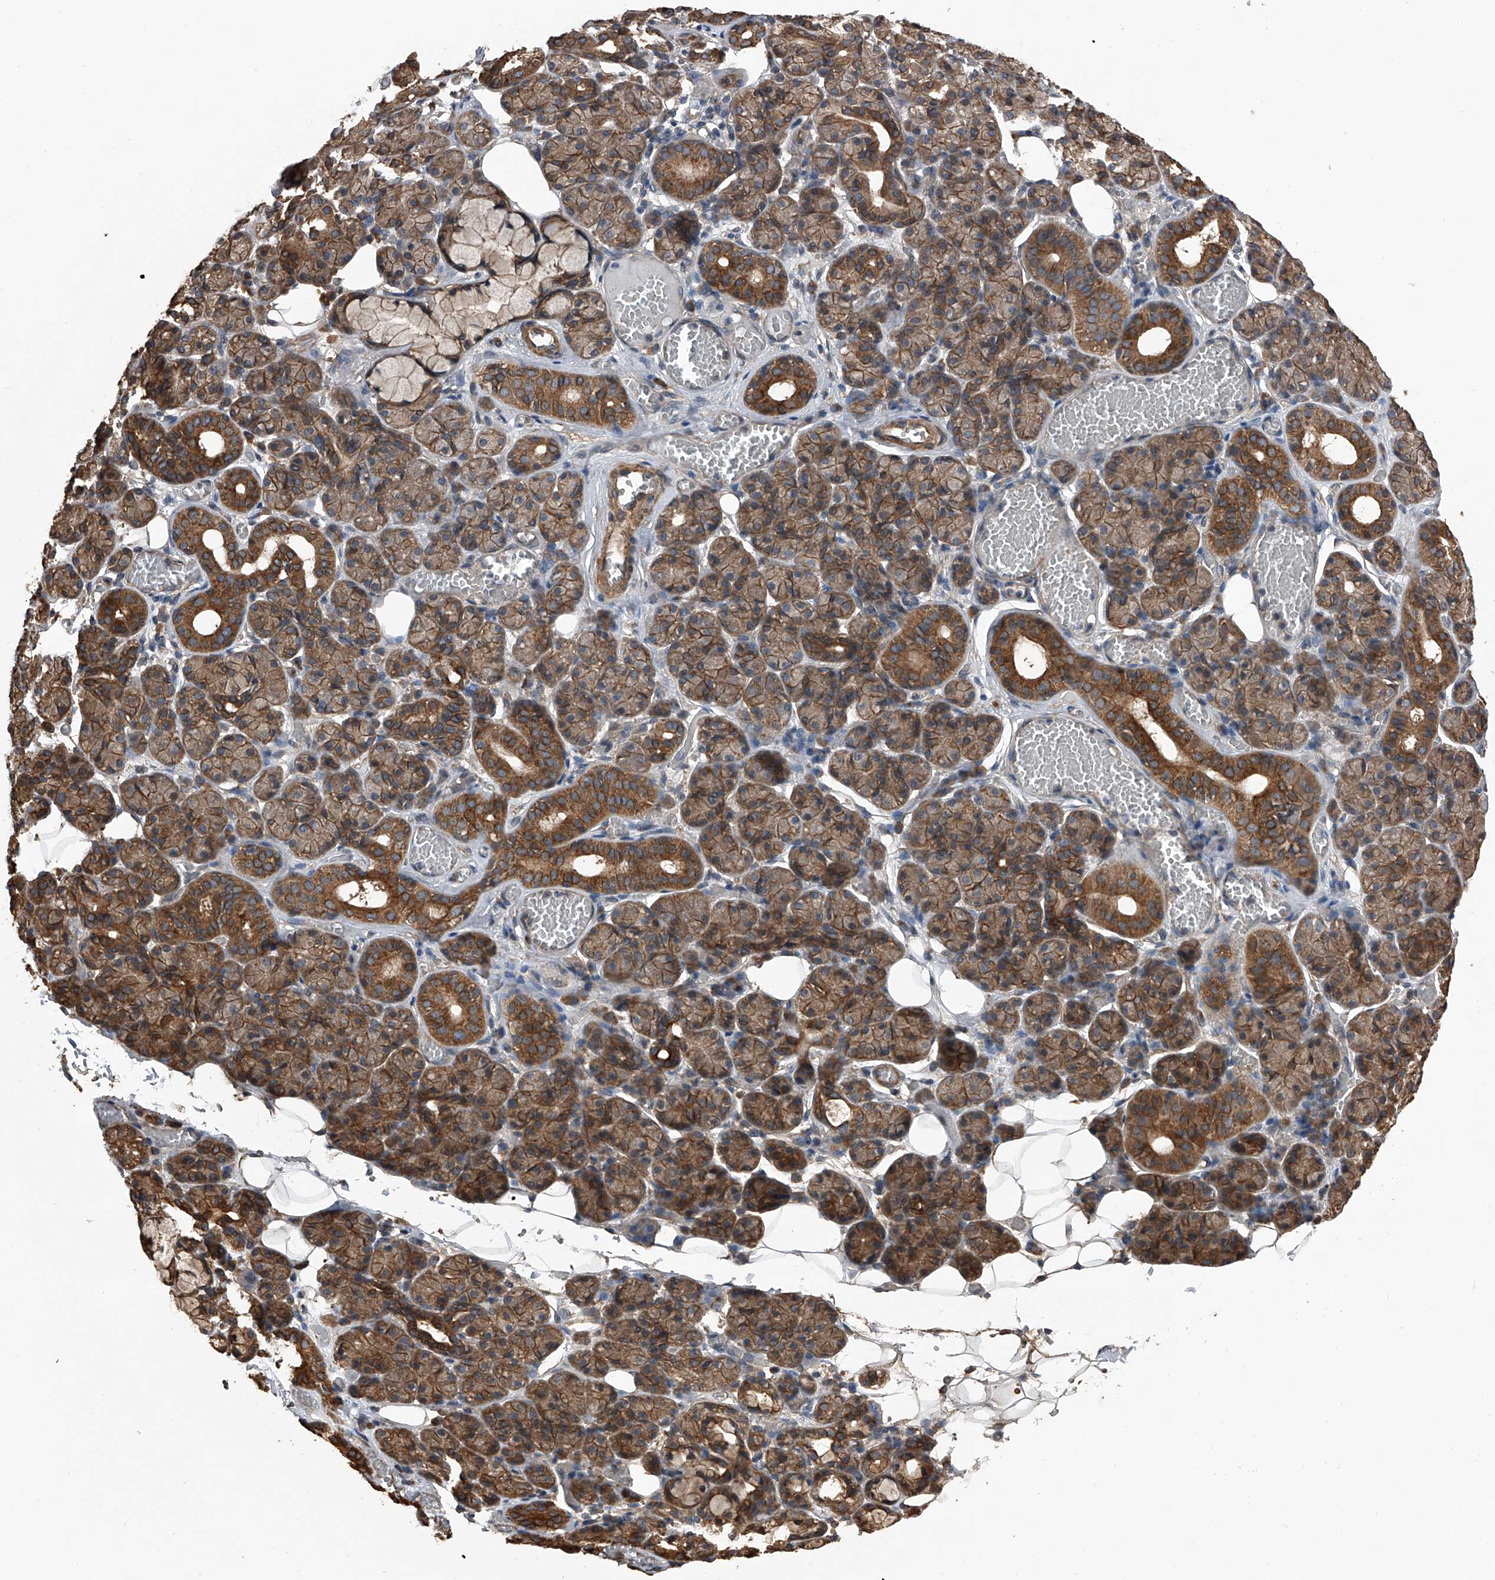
{"staining": {"intensity": "strong", "quantity": "25%-75%", "location": "cytoplasmic/membranous"}, "tissue": "salivary gland", "cell_type": "Glandular cells", "image_type": "normal", "snomed": [{"axis": "morphology", "description": "Normal tissue, NOS"}, {"axis": "topography", "description": "Salivary gland"}], "caption": "A high-resolution micrograph shows immunohistochemistry (IHC) staining of benign salivary gland, which shows strong cytoplasmic/membranous positivity in approximately 25%-75% of glandular cells. Using DAB (brown) and hematoxylin (blue) stains, captured at high magnification using brightfield microscopy.", "gene": "KCNJ2", "patient": {"sex": "male", "age": 63}}